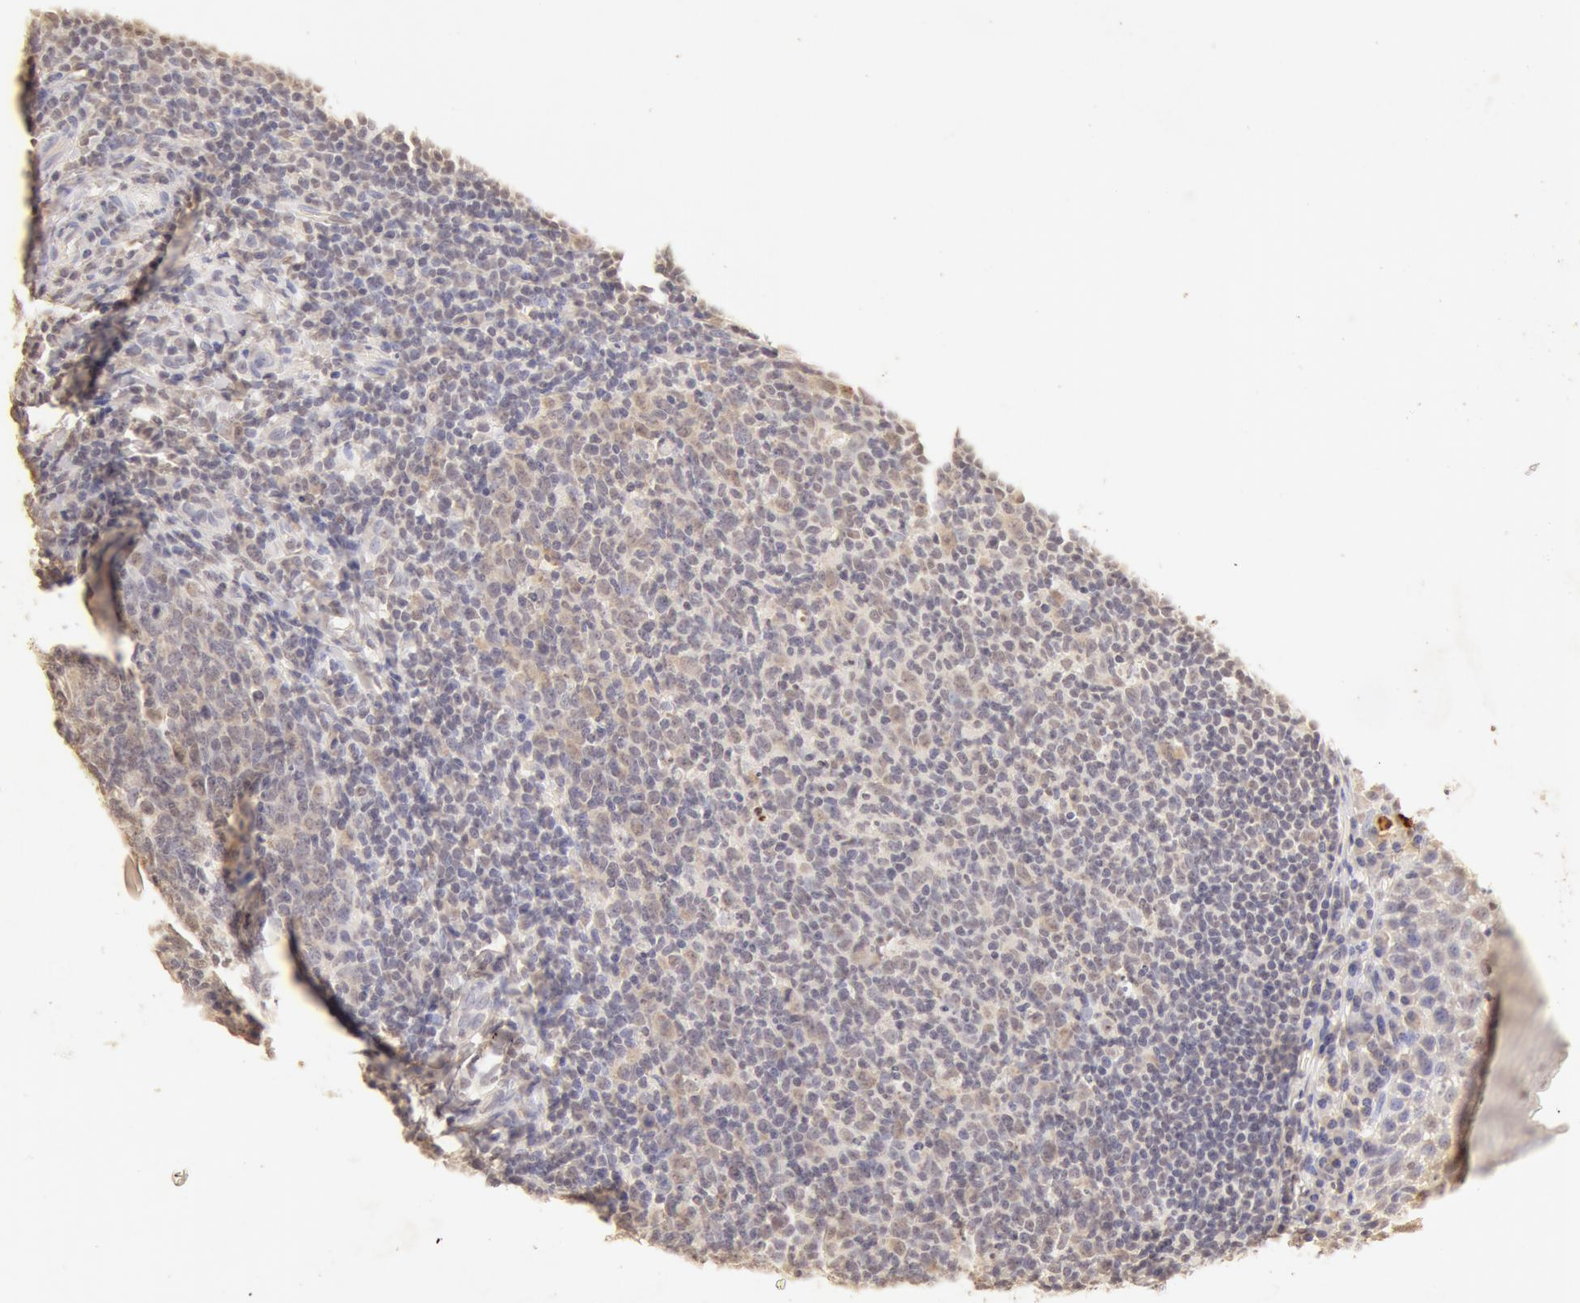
{"staining": {"intensity": "weak", "quantity": ">75%", "location": "cytoplasmic/membranous,nuclear"}, "tissue": "tonsil", "cell_type": "Germinal center cells", "image_type": "normal", "snomed": [{"axis": "morphology", "description": "Normal tissue, NOS"}, {"axis": "topography", "description": "Tonsil"}], "caption": "Weak cytoplasmic/membranous,nuclear staining is identified in about >75% of germinal center cells in unremarkable tonsil.", "gene": "SNRNP70", "patient": {"sex": "male", "age": 6}}